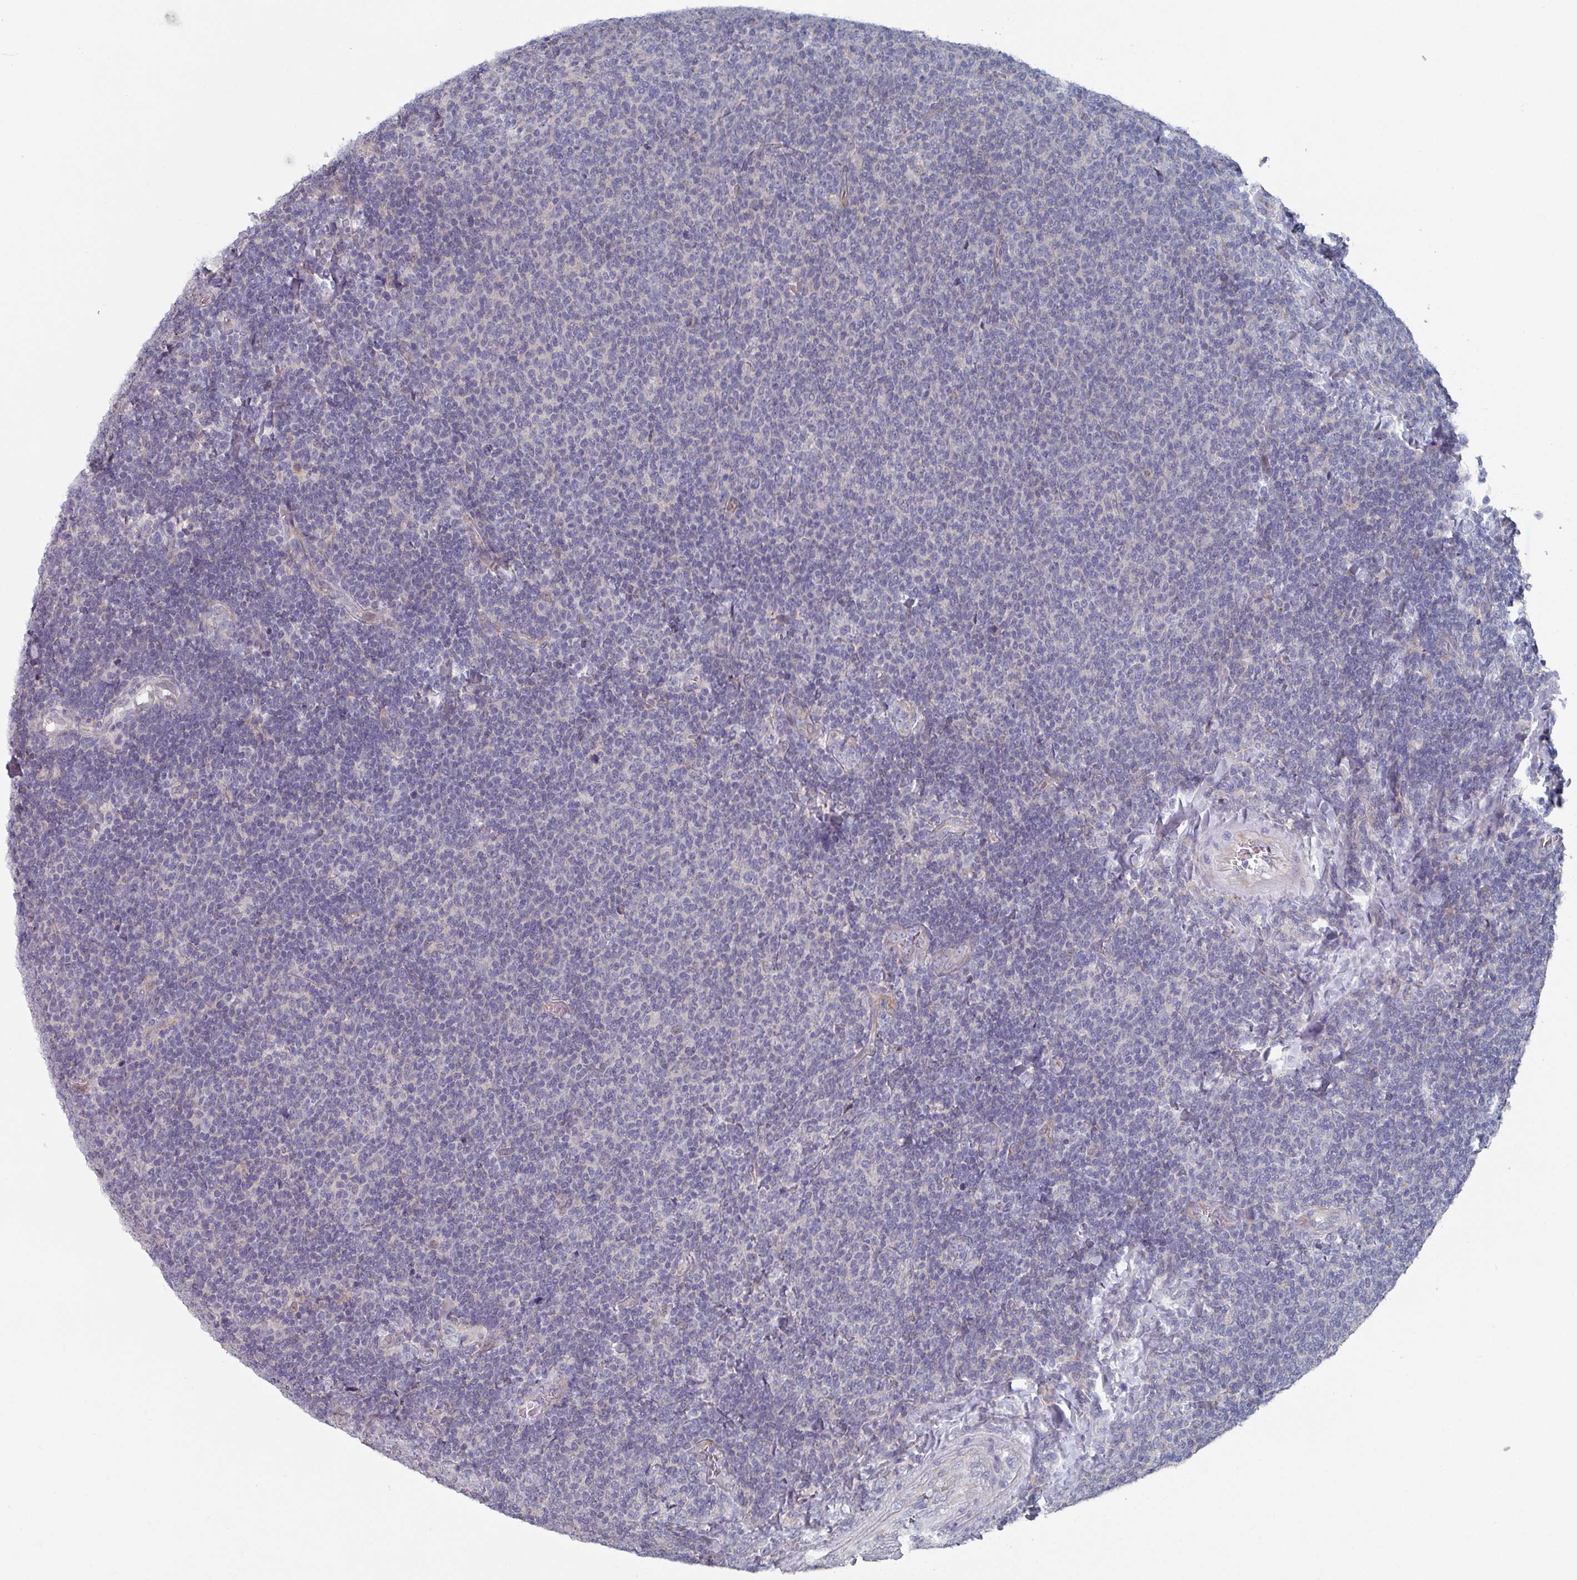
{"staining": {"intensity": "negative", "quantity": "none", "location": "none"}, "tissue": "lymphoma", "cell_type": "Tumor cells", "image_type": "cancer", "snomed": [{"axis": "morphology", "description": "Malignant lymphoma, non-Hodgkin's type, Low grade"}, {"axis": "topography", "description": "Lymph node"}], "caption": "Immunohistochemistry (IHC) histopathology image of neoplastic tissue: malignant lymphoma, non-Hodgkin's type (low-grade) stained with DAB (3,3'-diaminobenzidine) reveals no significant protein staining in tumor cells.", "gene": "EFL1", "patient": {"sex": "male", "age": 52}}